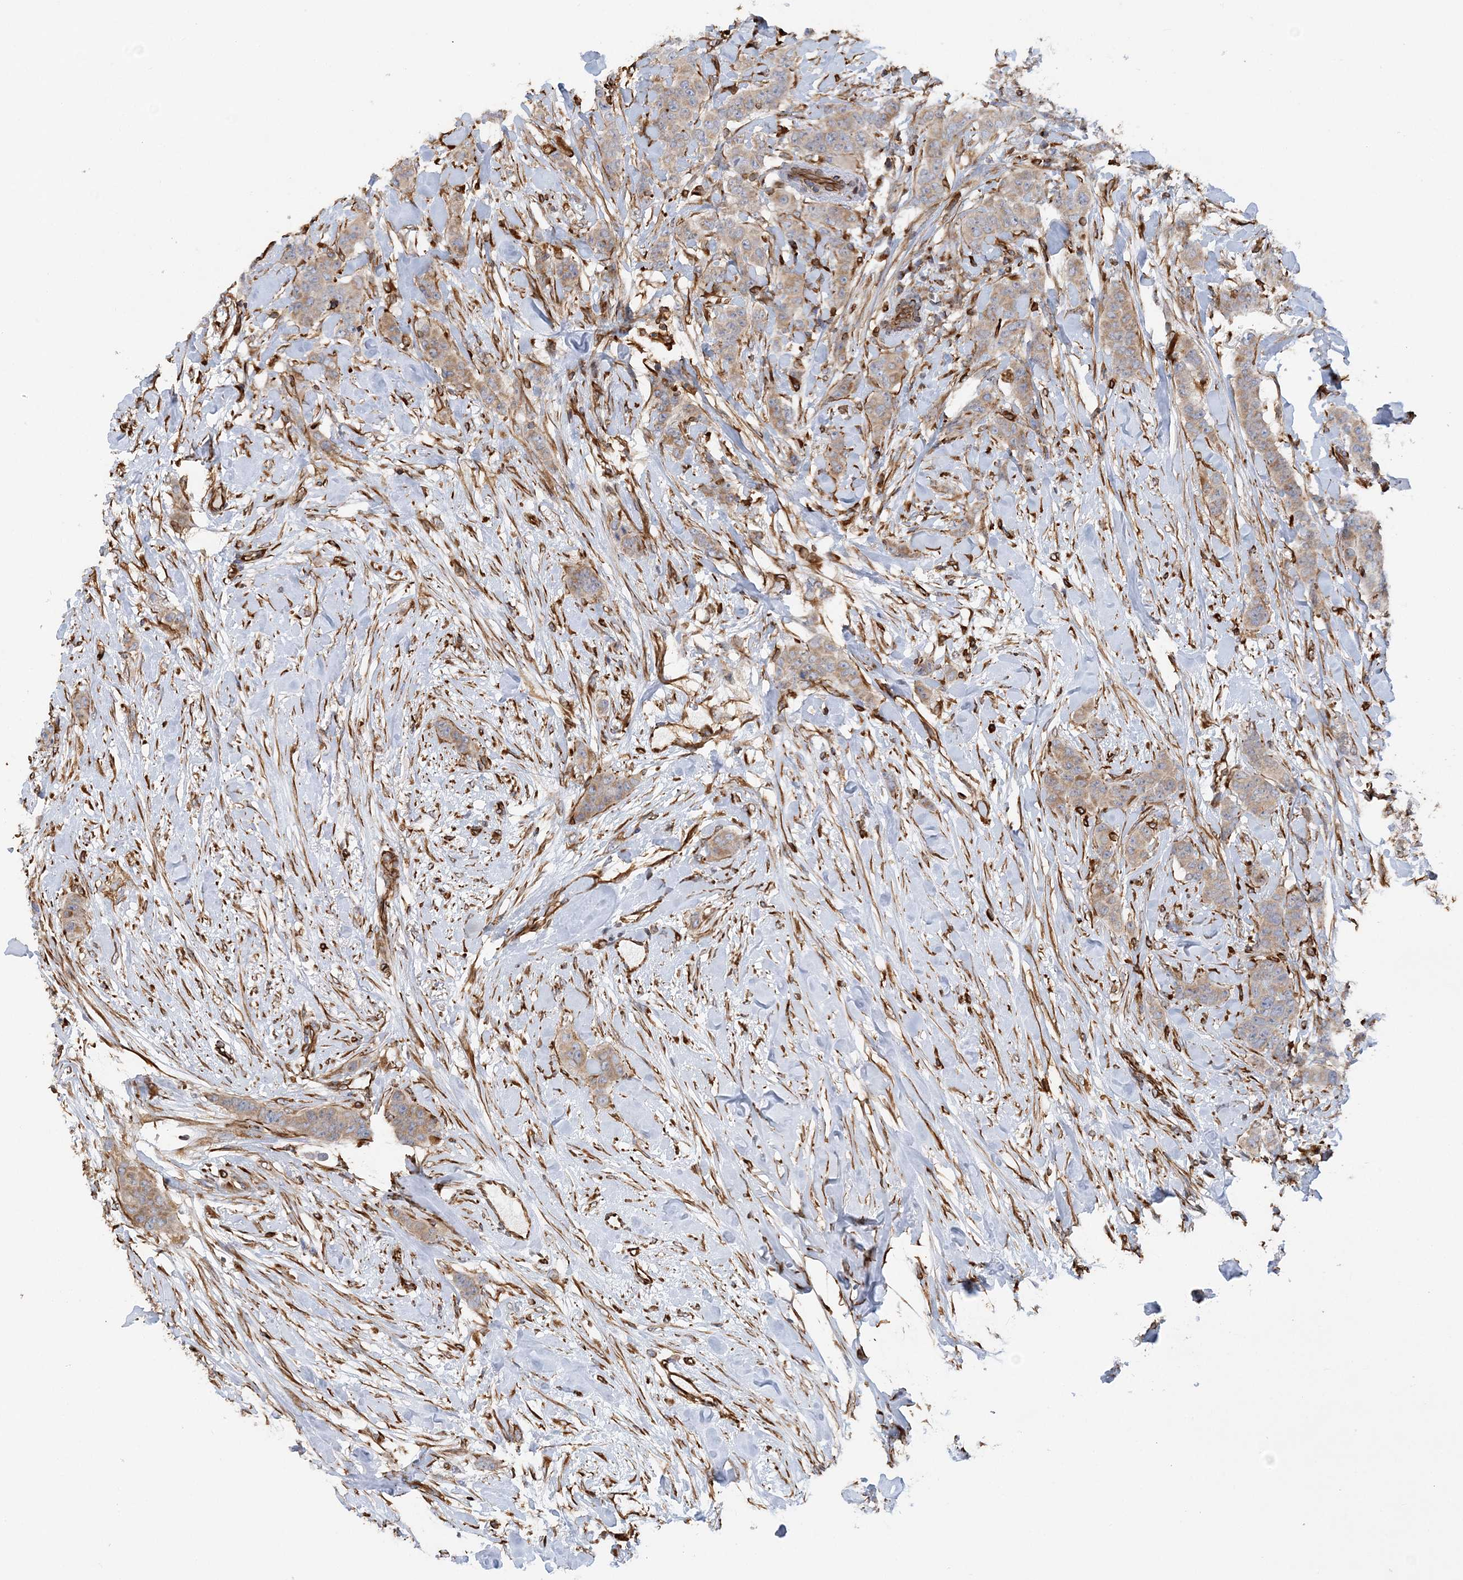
{"staining": {"intensity": "weak", "quantity": "25%-75%", "location": "cytoplasmic/membranous"}, "tissue": "breast cancer", "cell_type": "Tumor cells", "image_type": "cancer", "snomed": [{"axis": "morphology", "description": "Duct carcinoma"}, {"axis": "topography", "description": "Breast"}], "caption": "Weak cytoplasmic/membranous positivity is seen in about 25%-75% of tumor cells in invasive ductal carcinoma (breast). (DAB = brown stain, brightfield microscopy at high magnification).", "gene": "FAM114A2", "patient": {"sex": "female", "age": 40}}